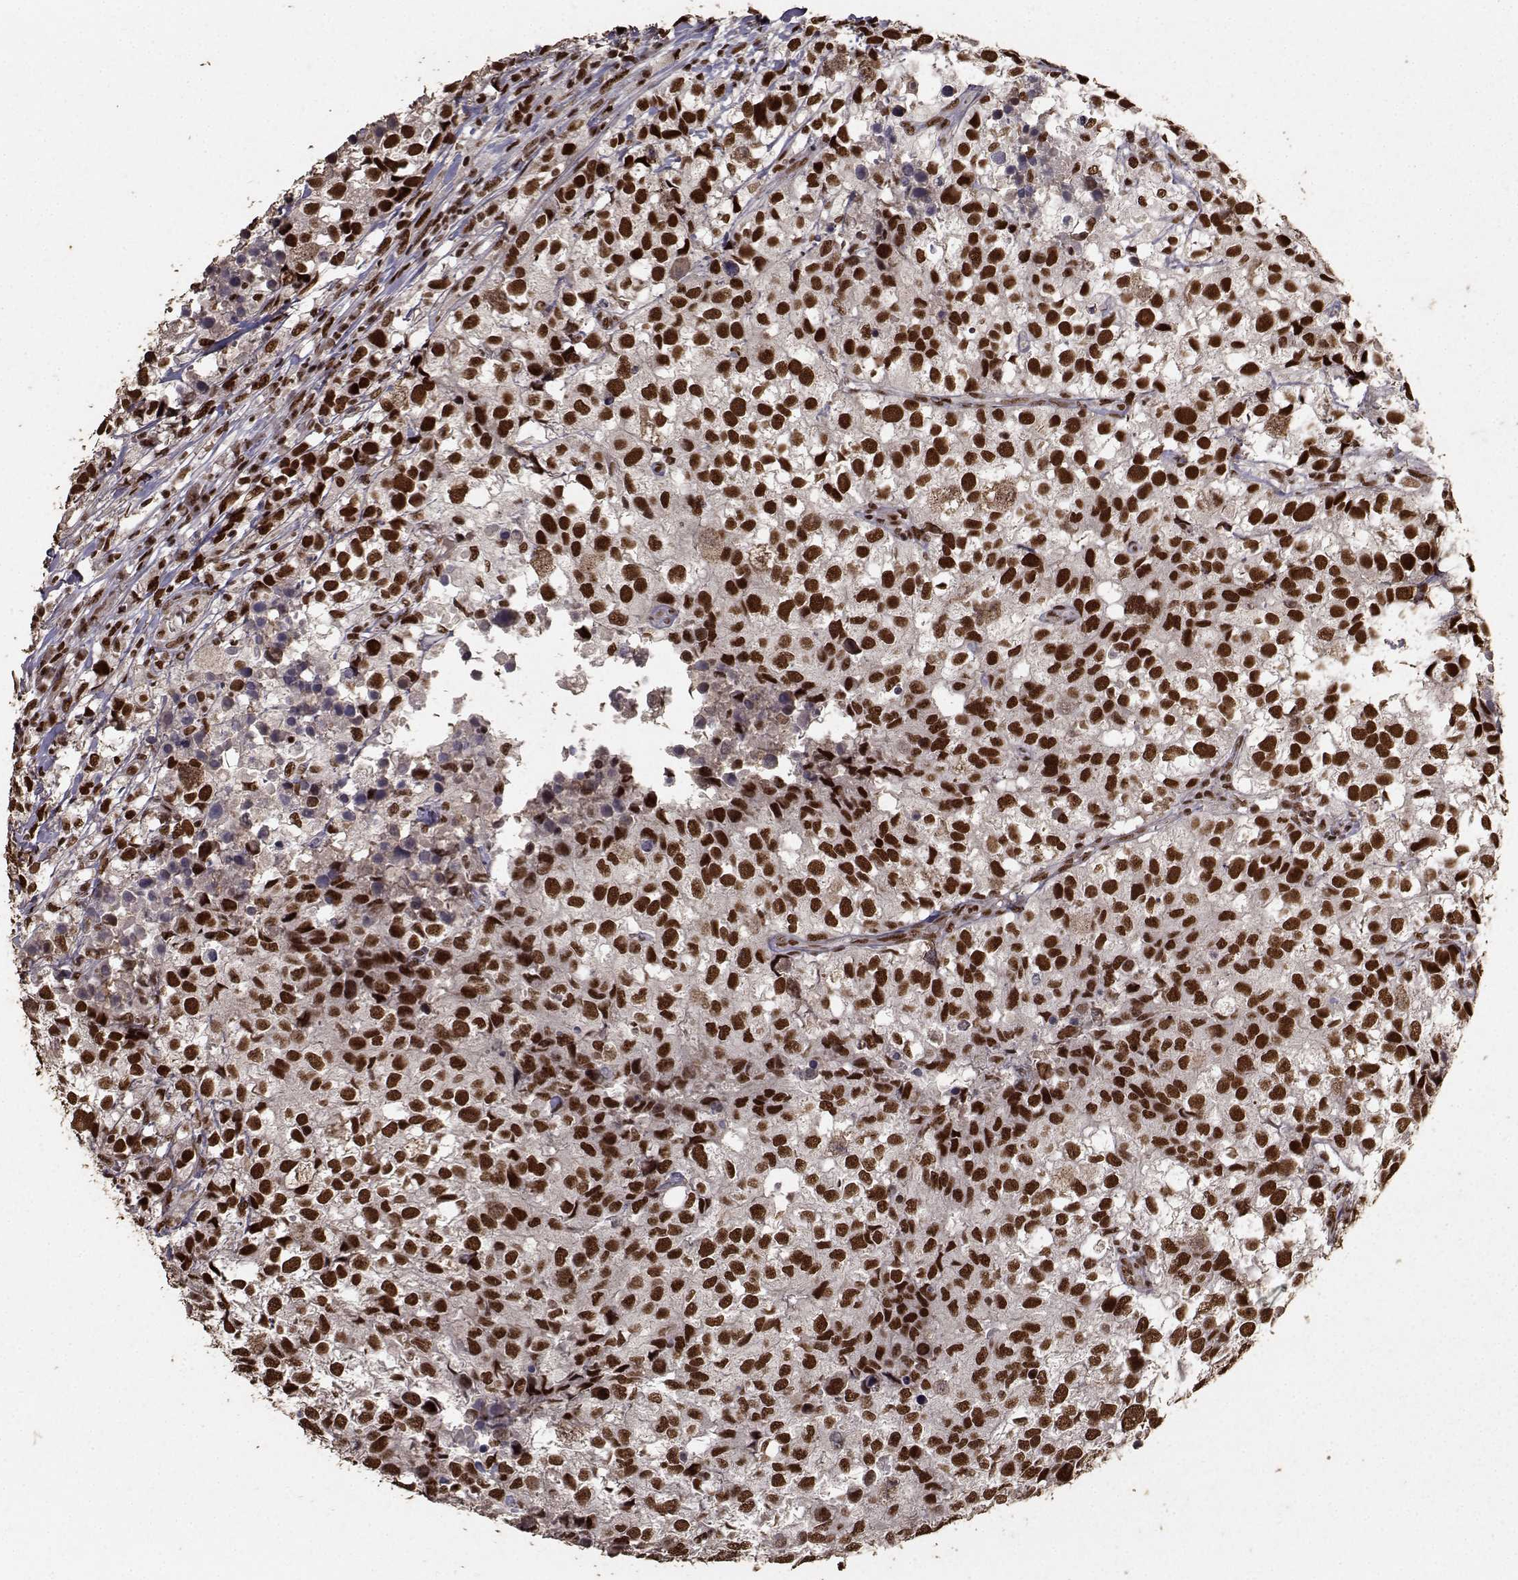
{"staining": {"intensity": "strong", "quantity": ">75%", "location": "nuclear"}, "tissue": "breast cancer", "cell_type": "Tumor cells", "image_type": "cancer", "snomed": [{"axis": "morphology", "description": "Duct carcinoma"}, {"axis": "topography", "description": "Breast"}], "caption": "This is a photomicrograph of immunohistochemistry (IHC) staining of breast cancer, which shows strong positivity in the nuclear of tumor cells.", "gene": "SF1", "patient": {"sex": "female", "age": 30}}